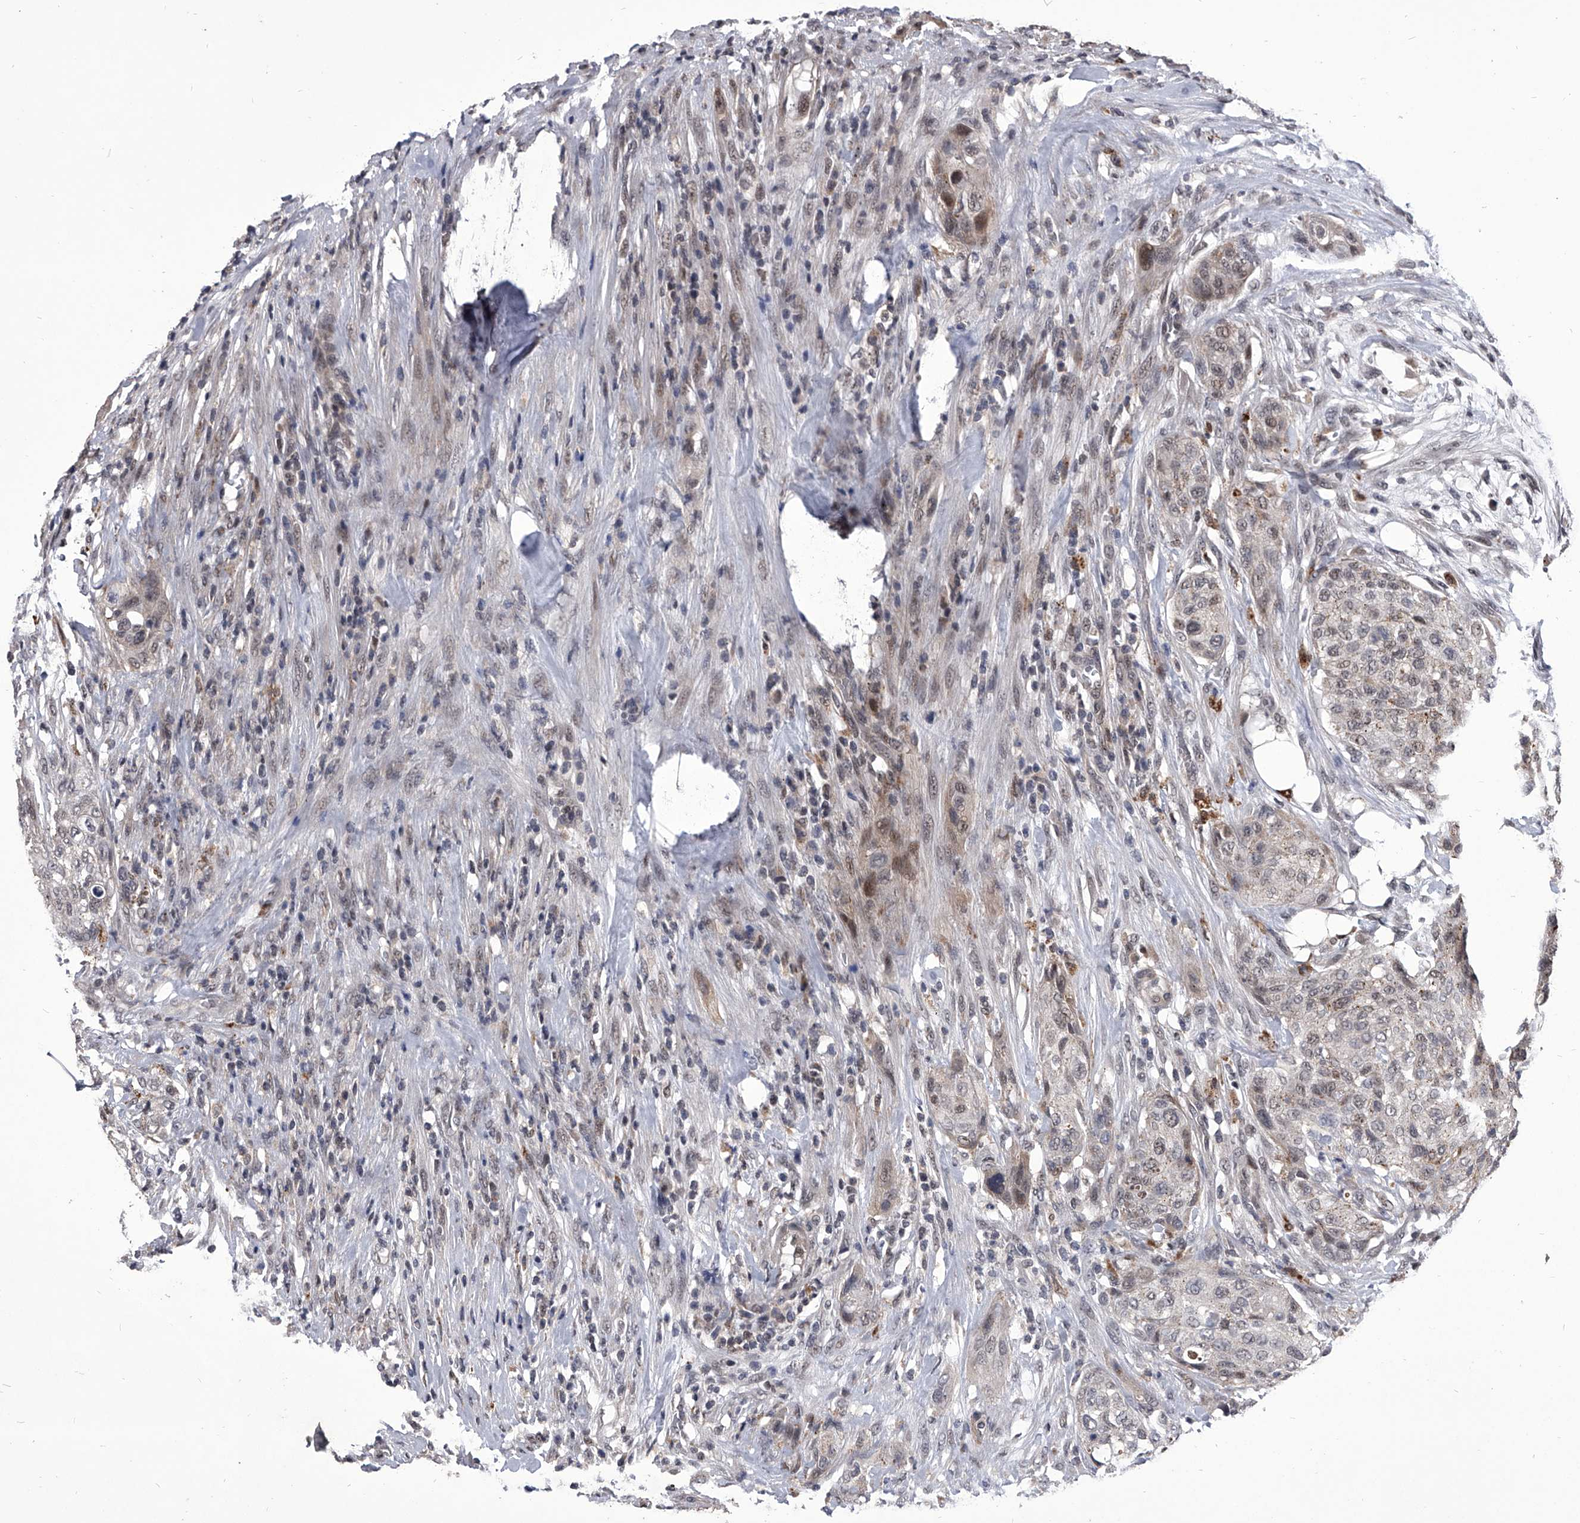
{"staining": {"intensity": "weak", "quantity": "25%-75%", "location": "cytoplasmic/membranous,nuclear"}, "tissue": "urothelial cancer", "cell_type": "Tumor cells", "image_type": "cancer", "snomed": [{"axis": "morphology", "description": "Urothelial carcinoma, High grade"}, {"axis": "topography", "description": "Urinary bladder"}], "caption": "Weak cytoplasmic/membranous and nuclear staining for a protein is identified in about 25%-75% of tumor cells of urothelial cancer using IHC.", "gene": "CMTR1", "patient": {"sex": "male", "age": 35}}